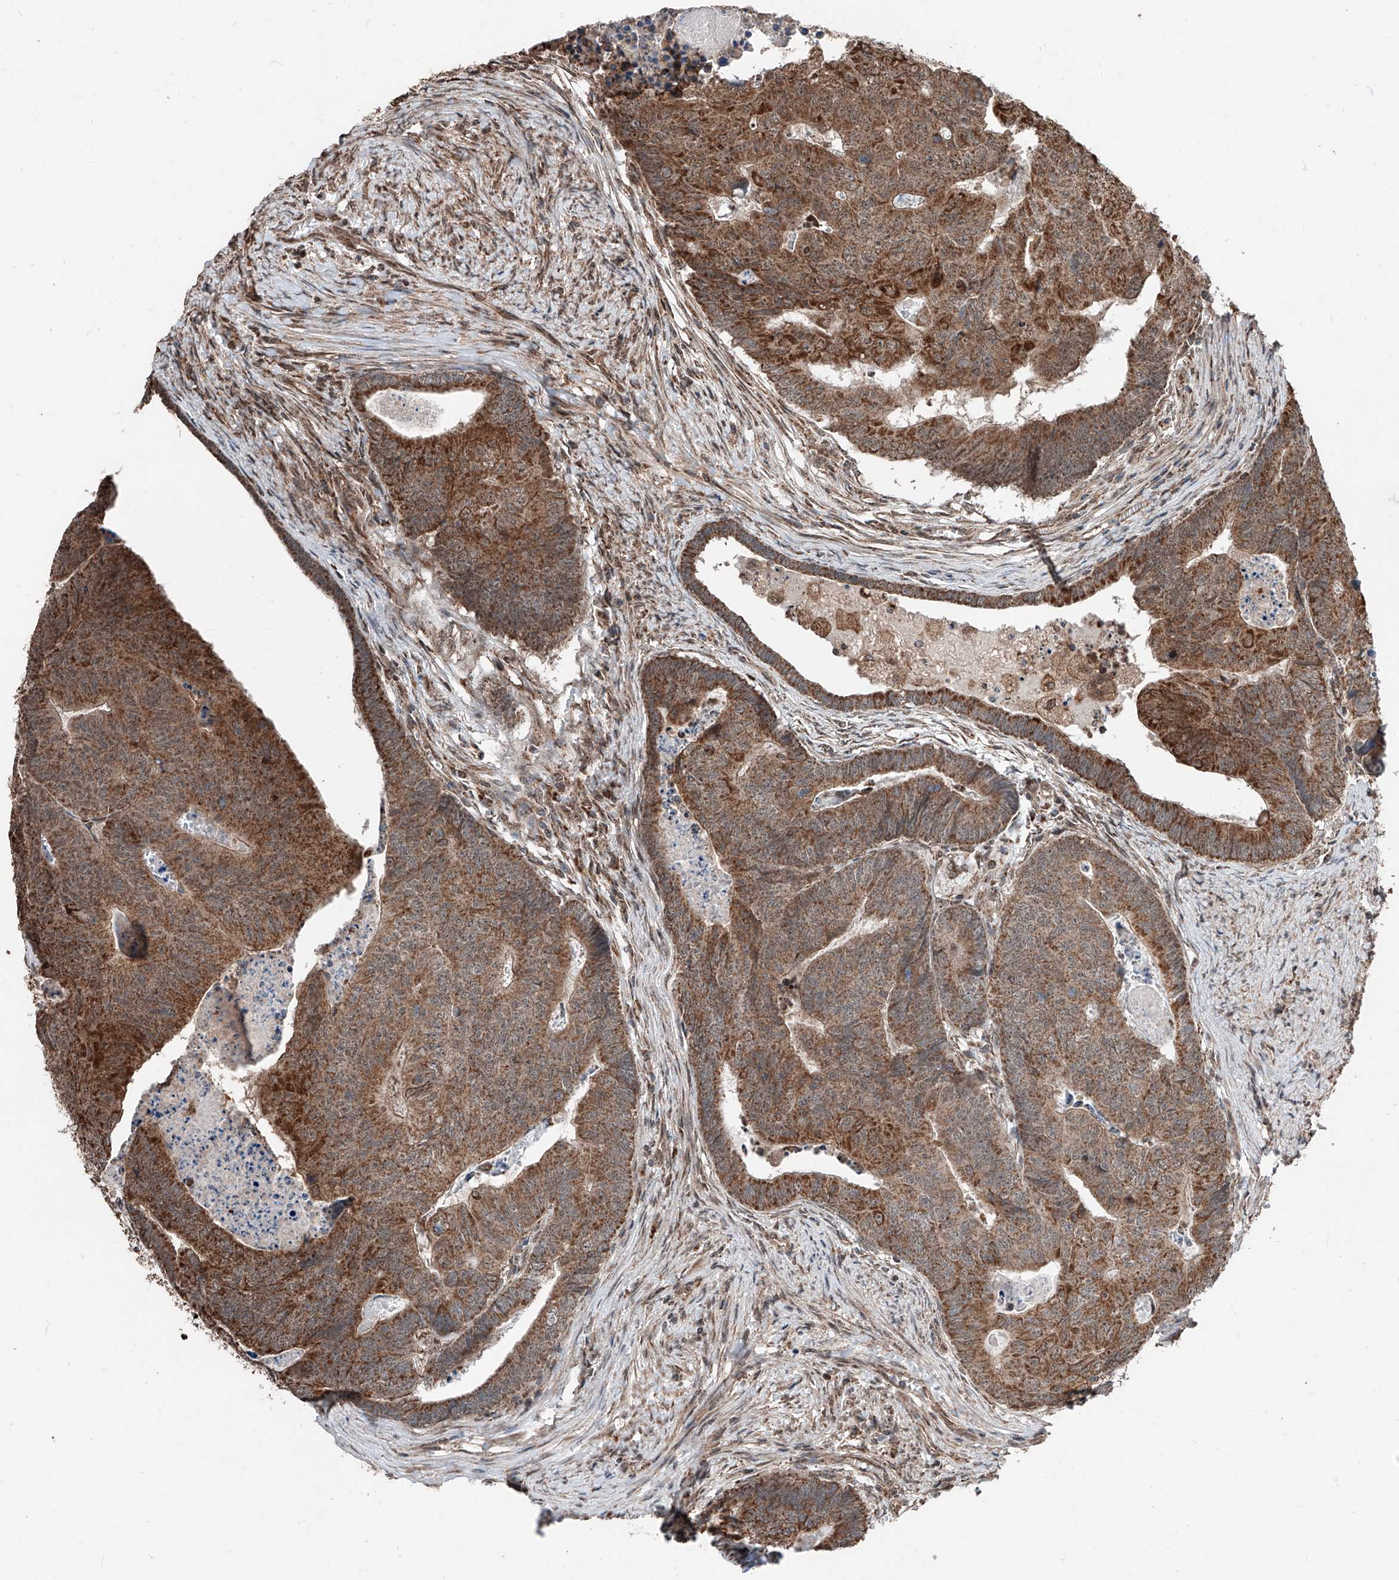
{"staining": {"intensity": "strong", "quantity": ">75%", "location": "cytoplasmic/membranous"}, "tissue": "colorectal cancer", "cell_type": "Tumor cells", "image_type": "cancer", "snomed": [{"axis": "morphology", "description": "Adenocarcinoma, NOS"}, {"axis": "topography", "description": "Colon"}], "caption": "A high amount of strong cytoplasmic/membranous staining is present in approximately >75% of tumor cells in colorectal cancer (adenocarcinoma) tissue.", "gene": "ZNF445", "patient": {"sex": "female", "age": 67}}